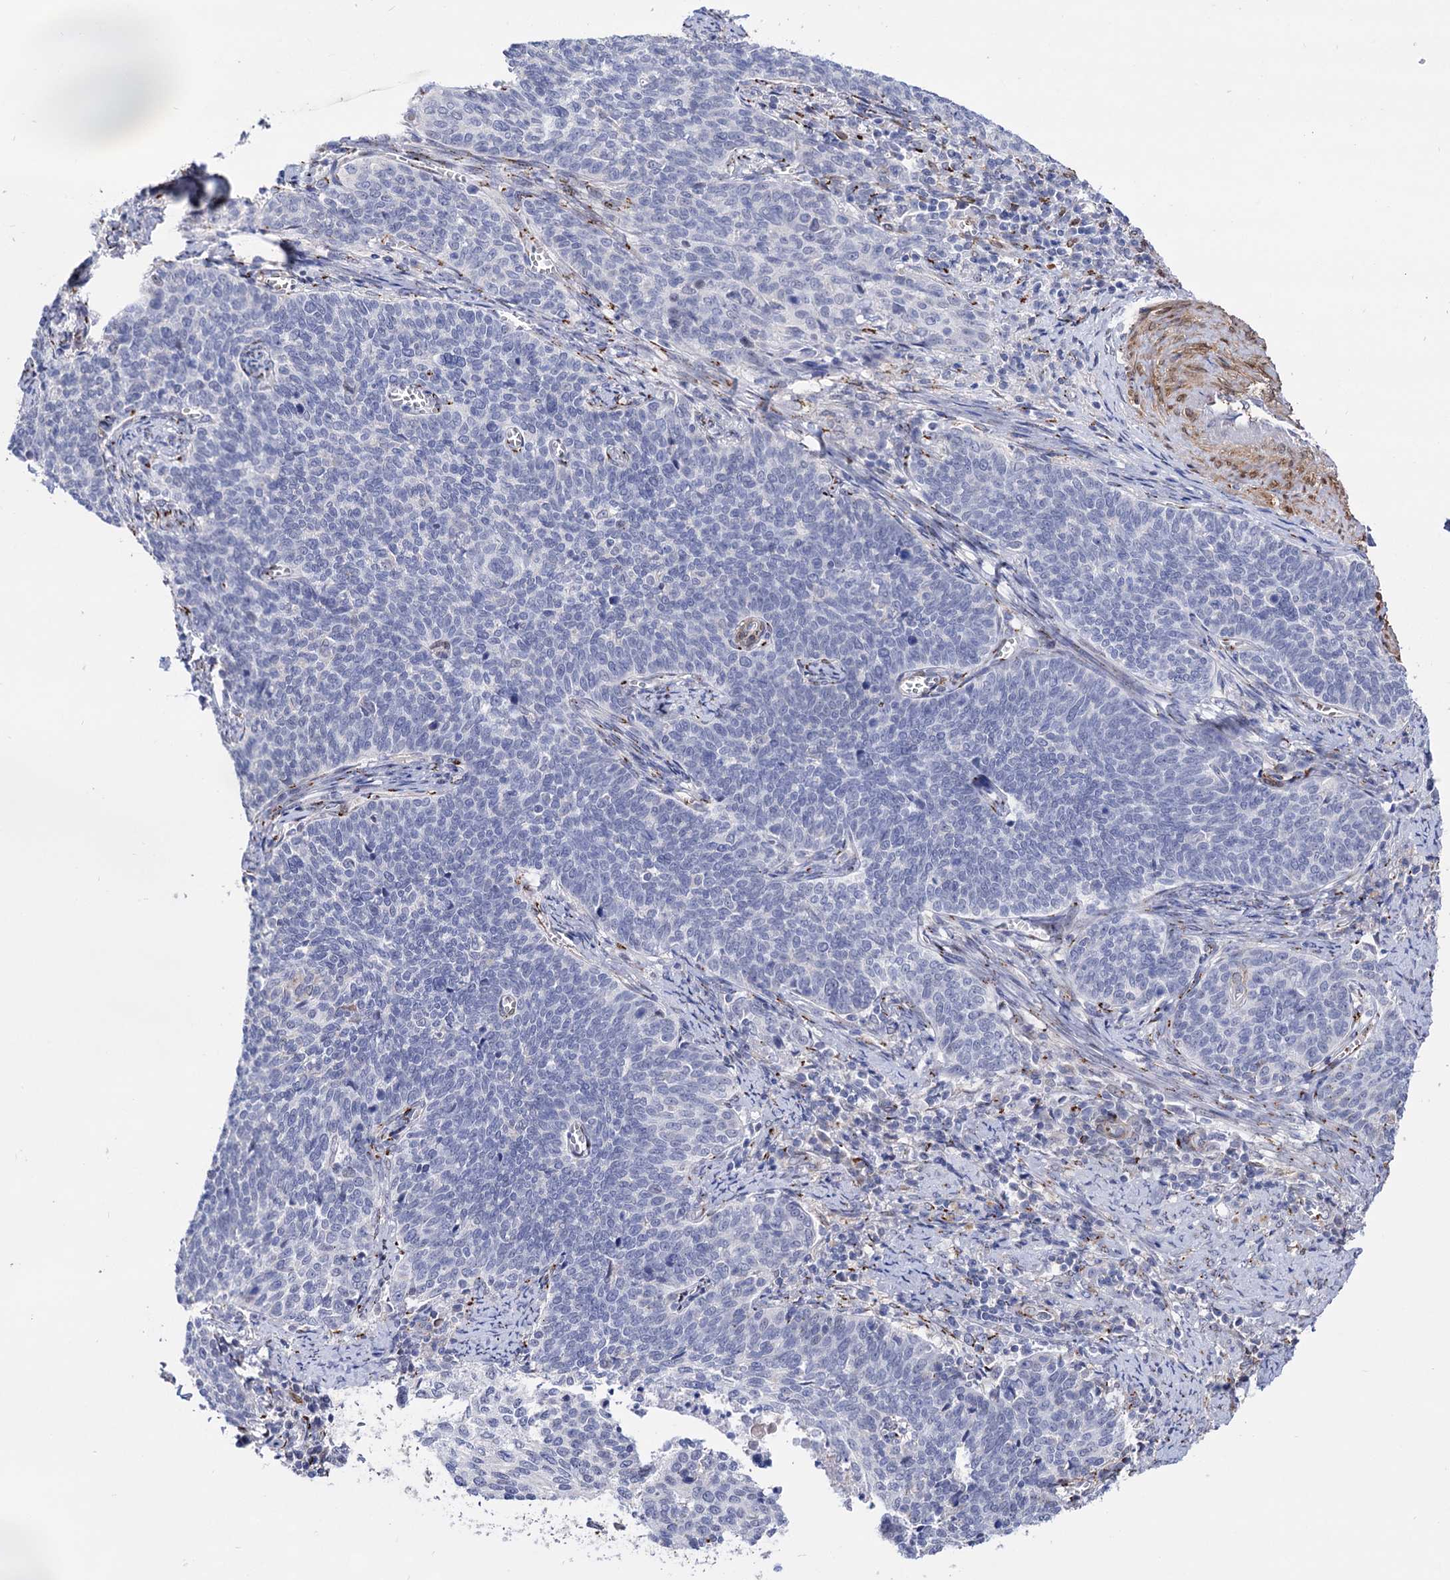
{"staining": {"intensity": "negative", "quantity": "none", "location": "none"}, "tissue": "cervical cancer", "cell_type": "Tumor cells", "image_type": "cancer", "snomed": [{"axis": "morphology", "description": "Squamous cell carcinoma, NOS"}, {"axis": "topography", "description": "Cervix"}], "caption": "This is a micrograph of immunohistochemistry (IHC) staining of cervical cancer, which shows no expression in tumor cells.", "gene": "C11orf96", "patient": {"sex": "female", "age": 39}}